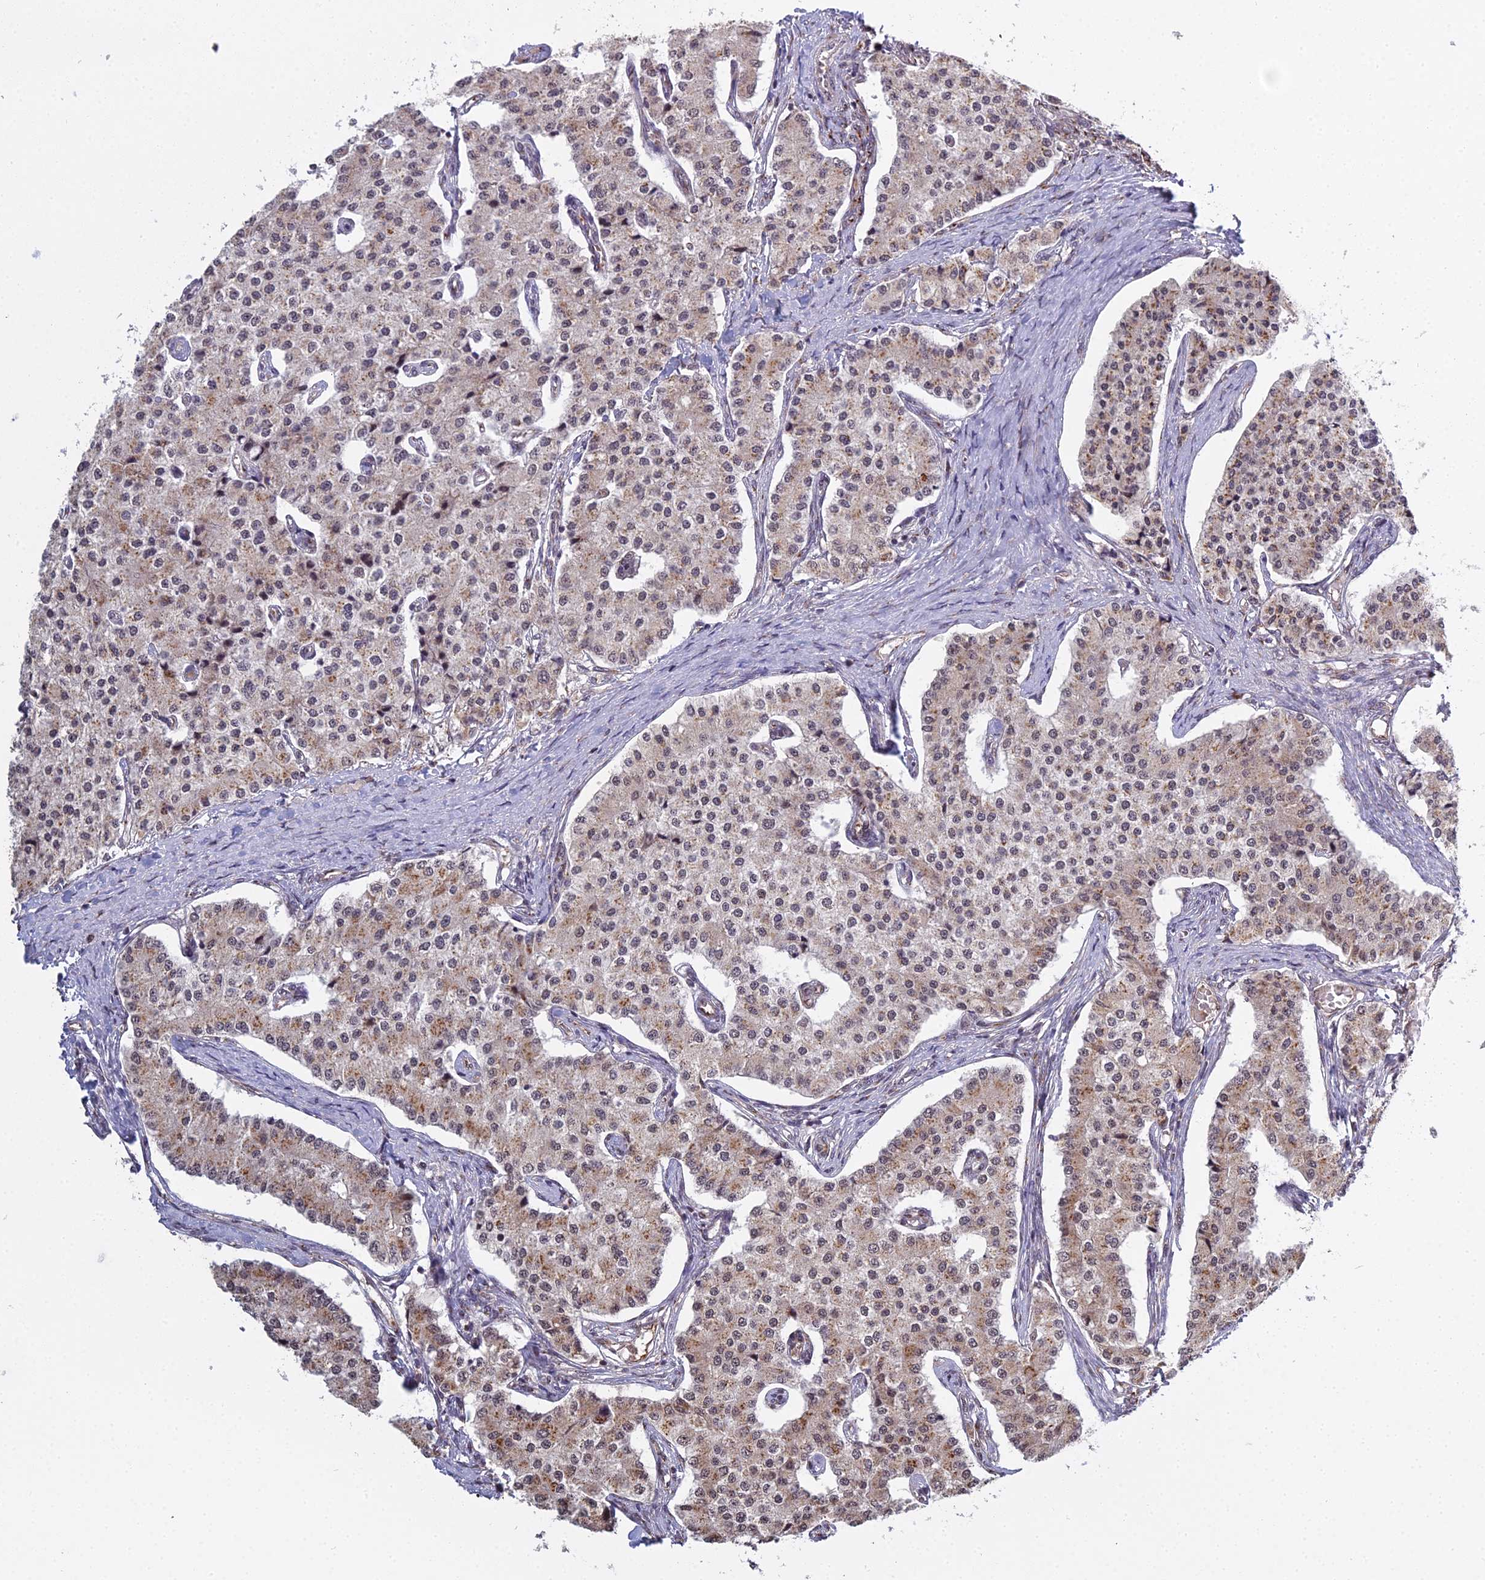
{"staining": {"intensity": "weak", "quantity": ">75%", "location": "cytoplasmic/membranous"}, "tissue": "carcinoid", "cell_type": "Tumor cells", "image_type": "cancer", "snomed": [{"axis": "morphology", "description": "Carcinoid, malignant, NOS"}, {"axis": "topography", "description": "Colon"}], "caption": "Weak cytoplasmic/membranous staining for a protein is appreciated in approximately >75% of tumor cells of carcinoid (malignant) using immunohistochemistry (IHC).", "gene": "MEOX1", "patient": {"sex": "female", "age": 52}}